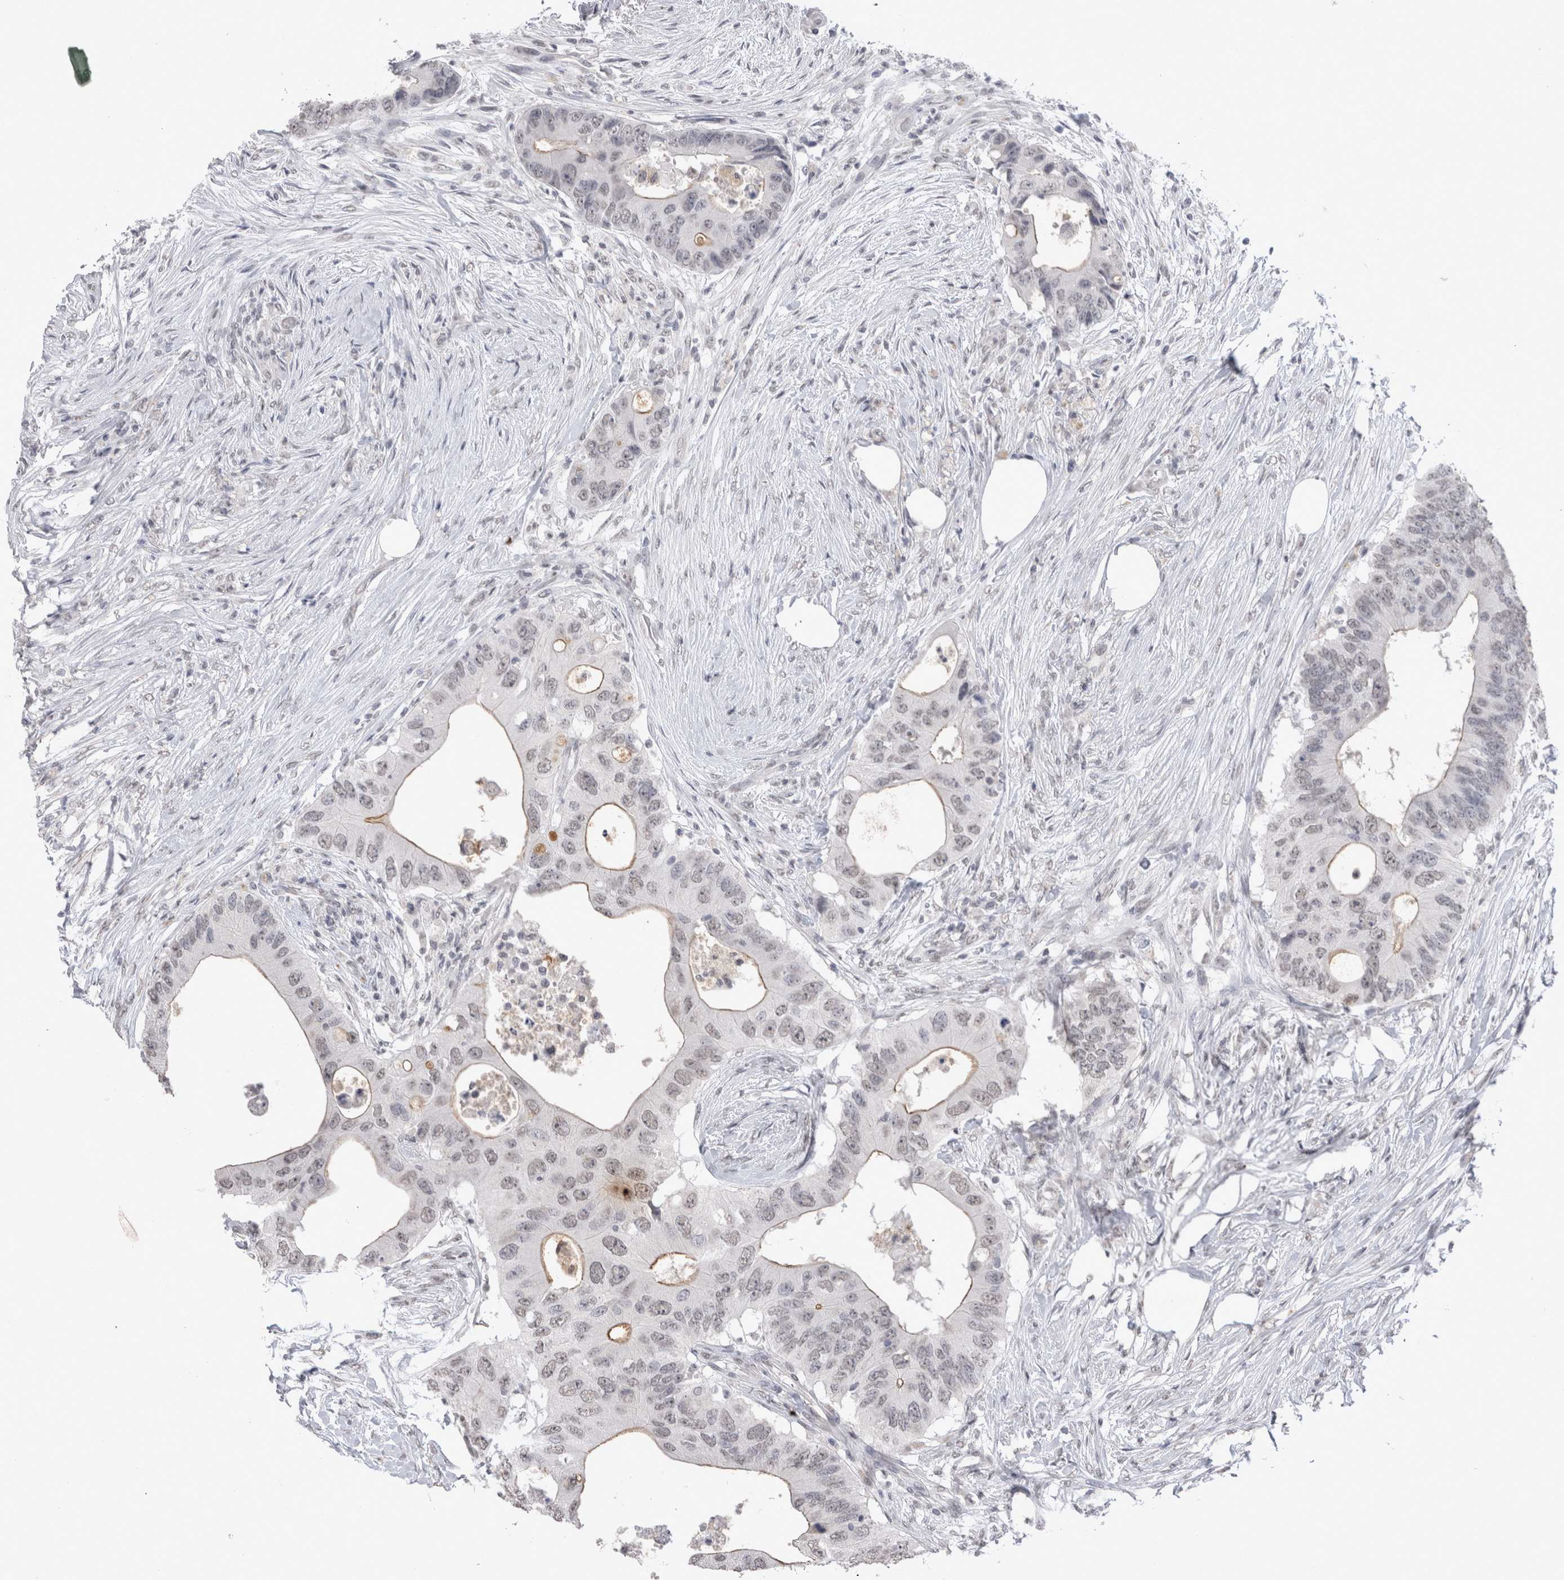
{"staining": {"intensity": "moderate", "quantity": "<25%", "location": "cytoplasmic/membranous"}, "tissue": "colorectal cancer", "cell_type": "Tumor cells", "image_type": "cancer", "snomed": [{"axis": "morphology", "description": "Adenocarcinoma, NOS"}, {"axis": "topography", "description": "Colon"}], "caption": "An IHC micrograph of tumor tissue is shown. Protein staining in brown shows moderate cytoplasmic/membranous positivity in colorectal cancer within tumor cells.", "gene": "DDX4", "patient": {"sex": "male", "age": 71}}